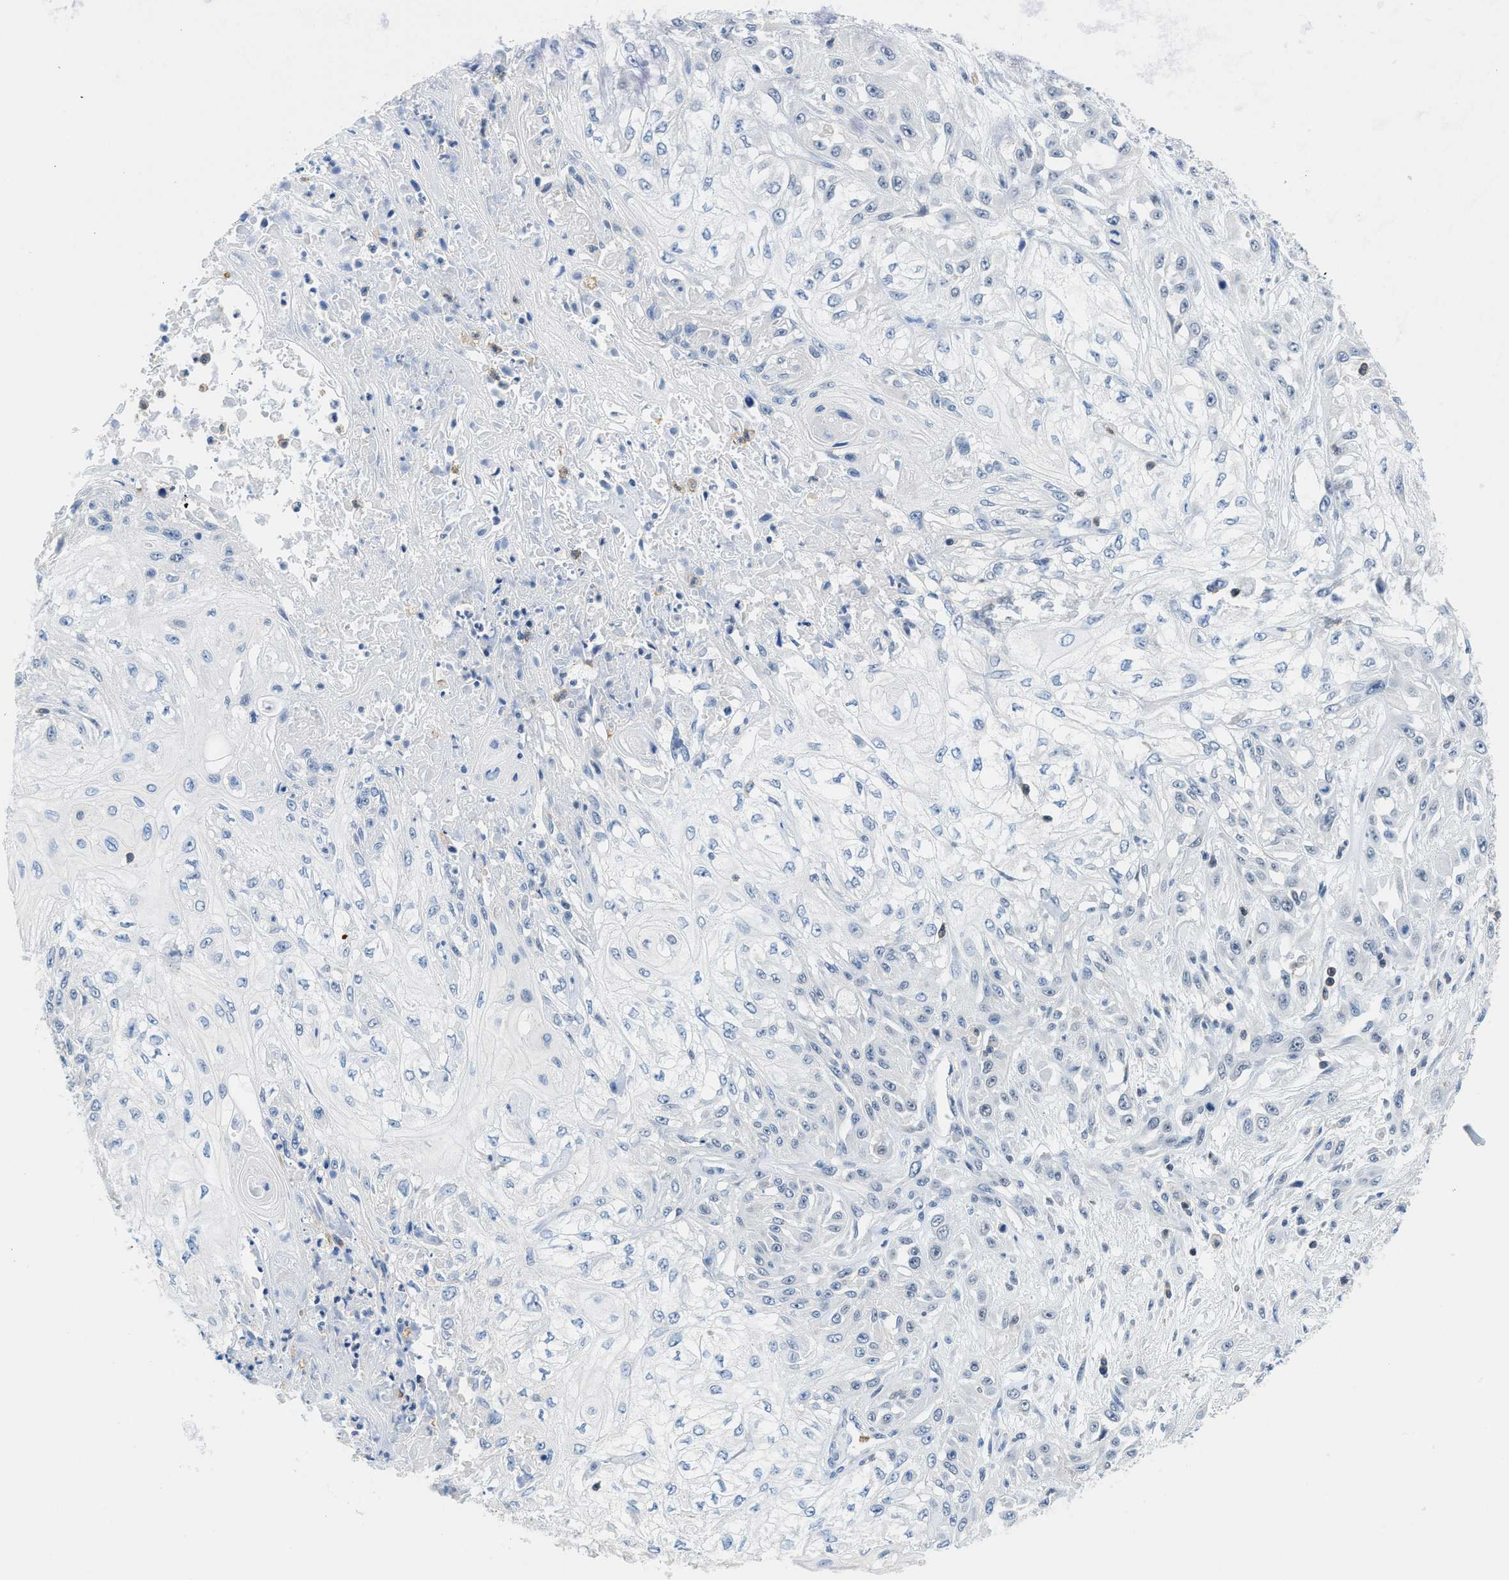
{"staining": {"intensity": "negative", "quantity": "none", "location": "none"}, "tissue": "skin cancer", "cell_type": "Tumor cells", "image_type": "cancer", "snomed": [{"axis": "morphology", "description": "Squamous cell carcinoma, NOS"}, {"axis": "morphology", "description": "Squamous cell carcinoma, metastatic, NOS"}, {"axis": "topography", "description": "Skin"}, {"axis": "topography", "description": "Lymph node"}], "caption": "This image is of squamous cell carcinoma (skin) stained with IHC to label a protein in brown with the nuclei are counter-stained blue. There is no positivity in tumor cells.", "gene": "FAM151A", "patient": {"sex": "male", "age": 75}}